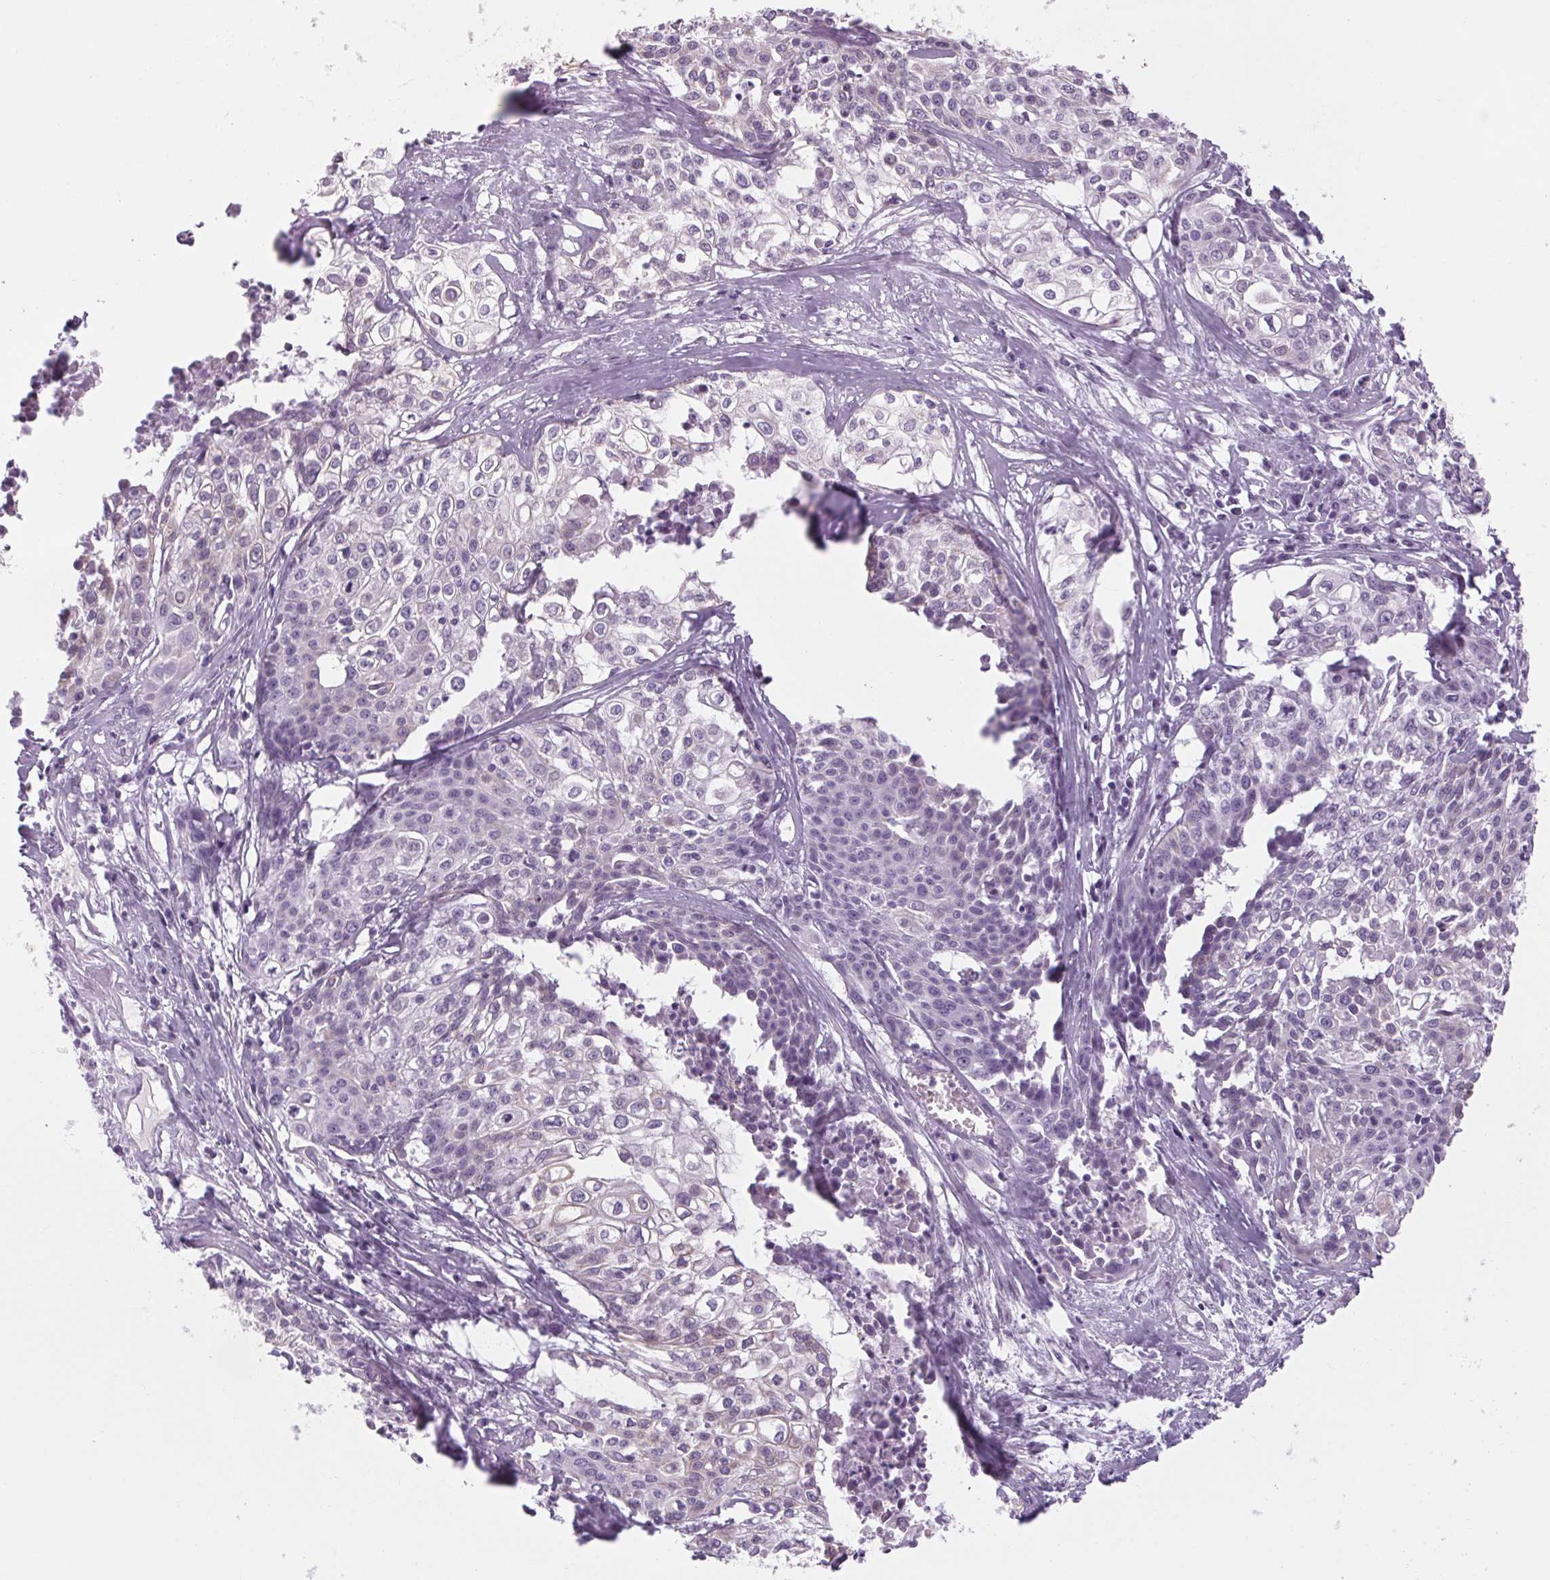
{"staining": {"intensity": "negative", "quantity": "none", "location": "none"}, "tissue": "cervical cancer", "cell_type": "Tumor cells", "image_type": "cancer", "snomed": [{"axis": "morphology", "description": "Squamous cell carcinoma, NOS"}, {"axis": "topography", "description": "Cervix"}], "caption": "The IHC histopathology image has no significant expression in tumor cells of cervical cancer (squamous cell carcinoma) tissue.", "gene": "RPTN", "patient": {"sex": "female", "age": 39}}